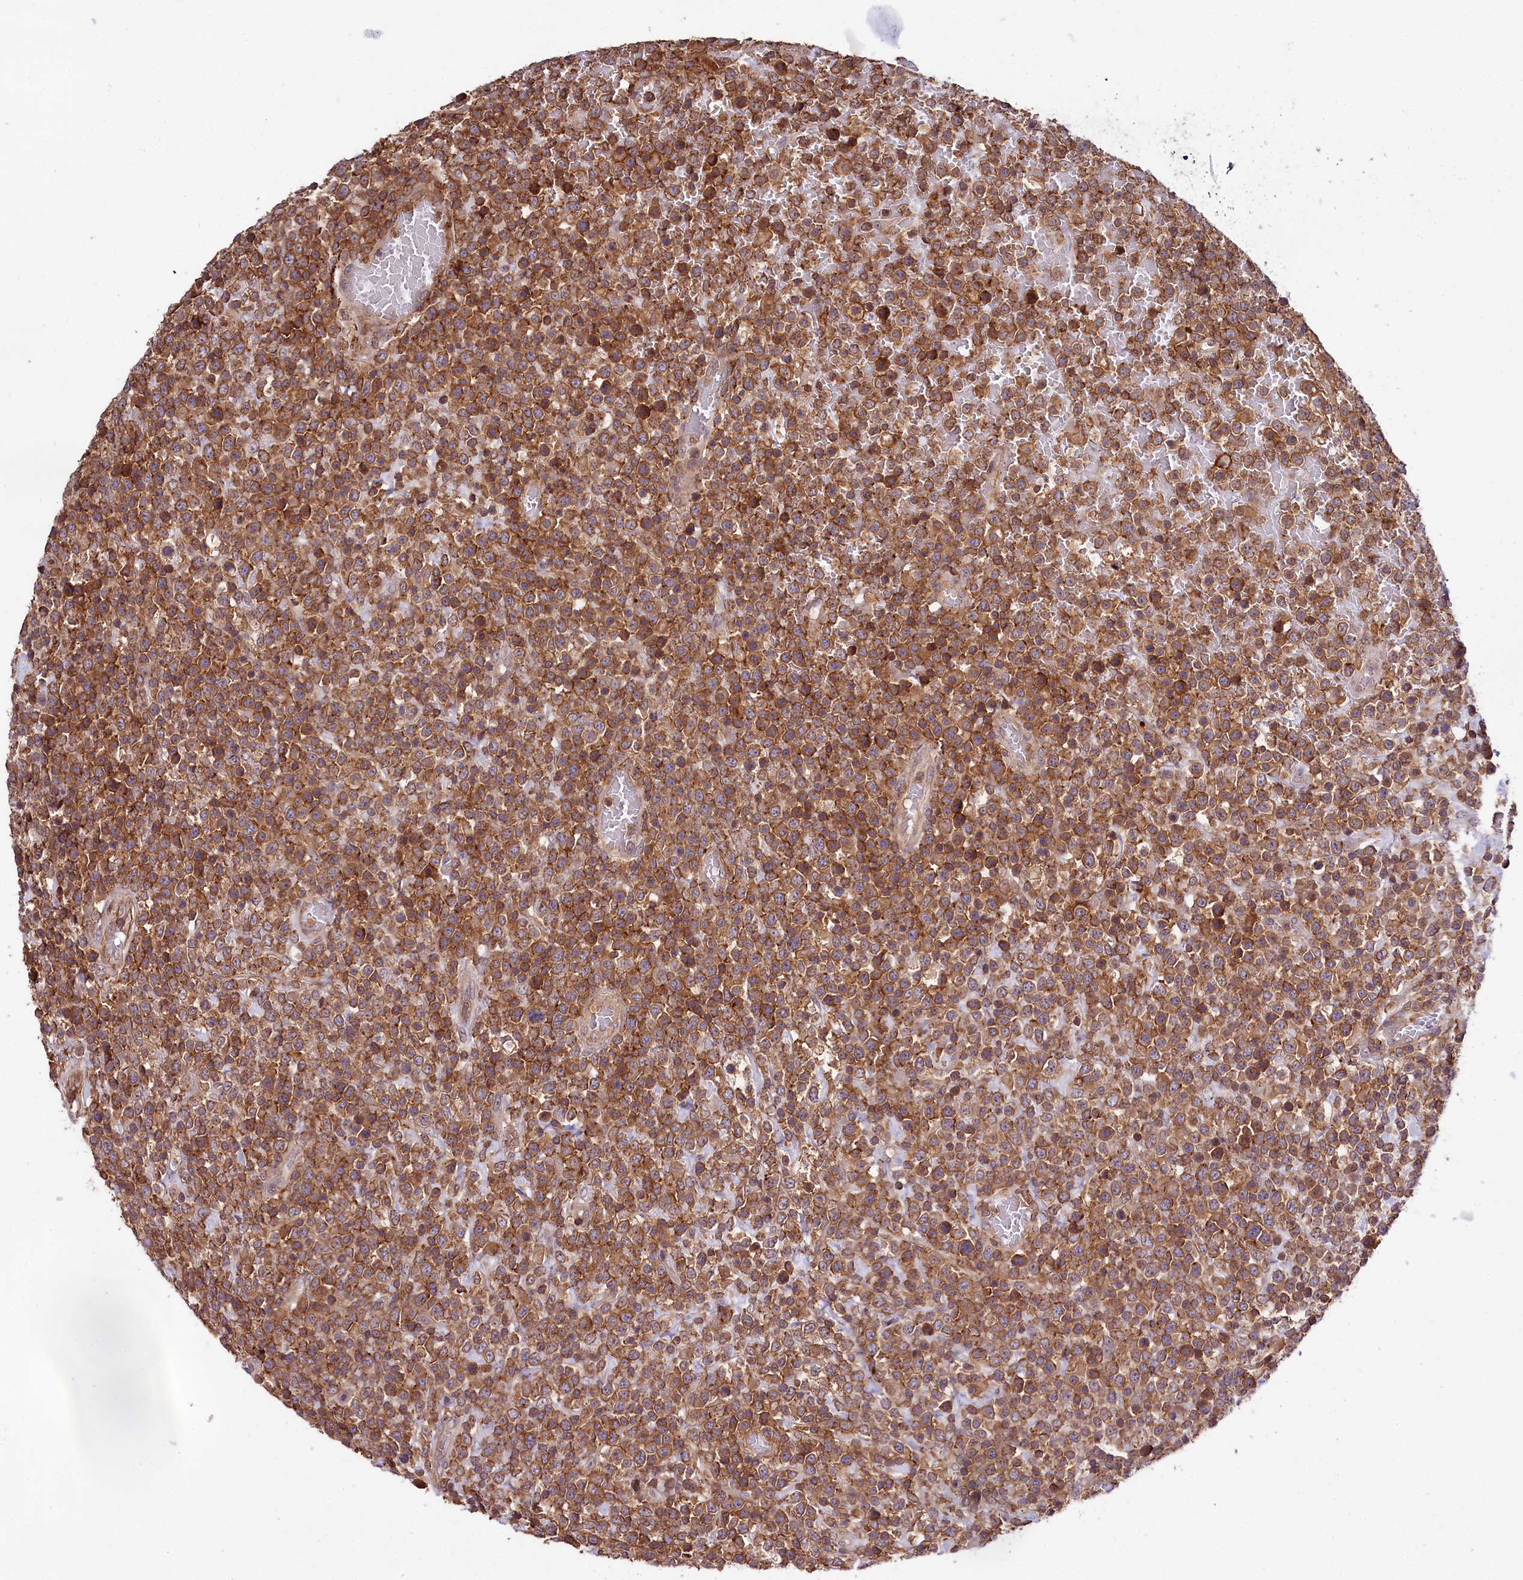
{"staining": {"intensity": "moderate", "quantity": ">75%", "location": "cytoplasmic/membranous"}, "tissue": "lymphoma", "cell_type": "Tumor cells", "image_type": "cancer", "snomed": [{"axis": "morphology", "description": "Malignant lymphoma, non-Hodgkin's type, High grade"}, {"axis": "topography", "description": "Colon"}], "caption": "Protein staining demonstrates moderate cytoplasmic/membranous staining in about >75% of tumor cells in lymphoma.", "gene": "SKIDA1", "patient": {"sex": "female", "age": 53}}